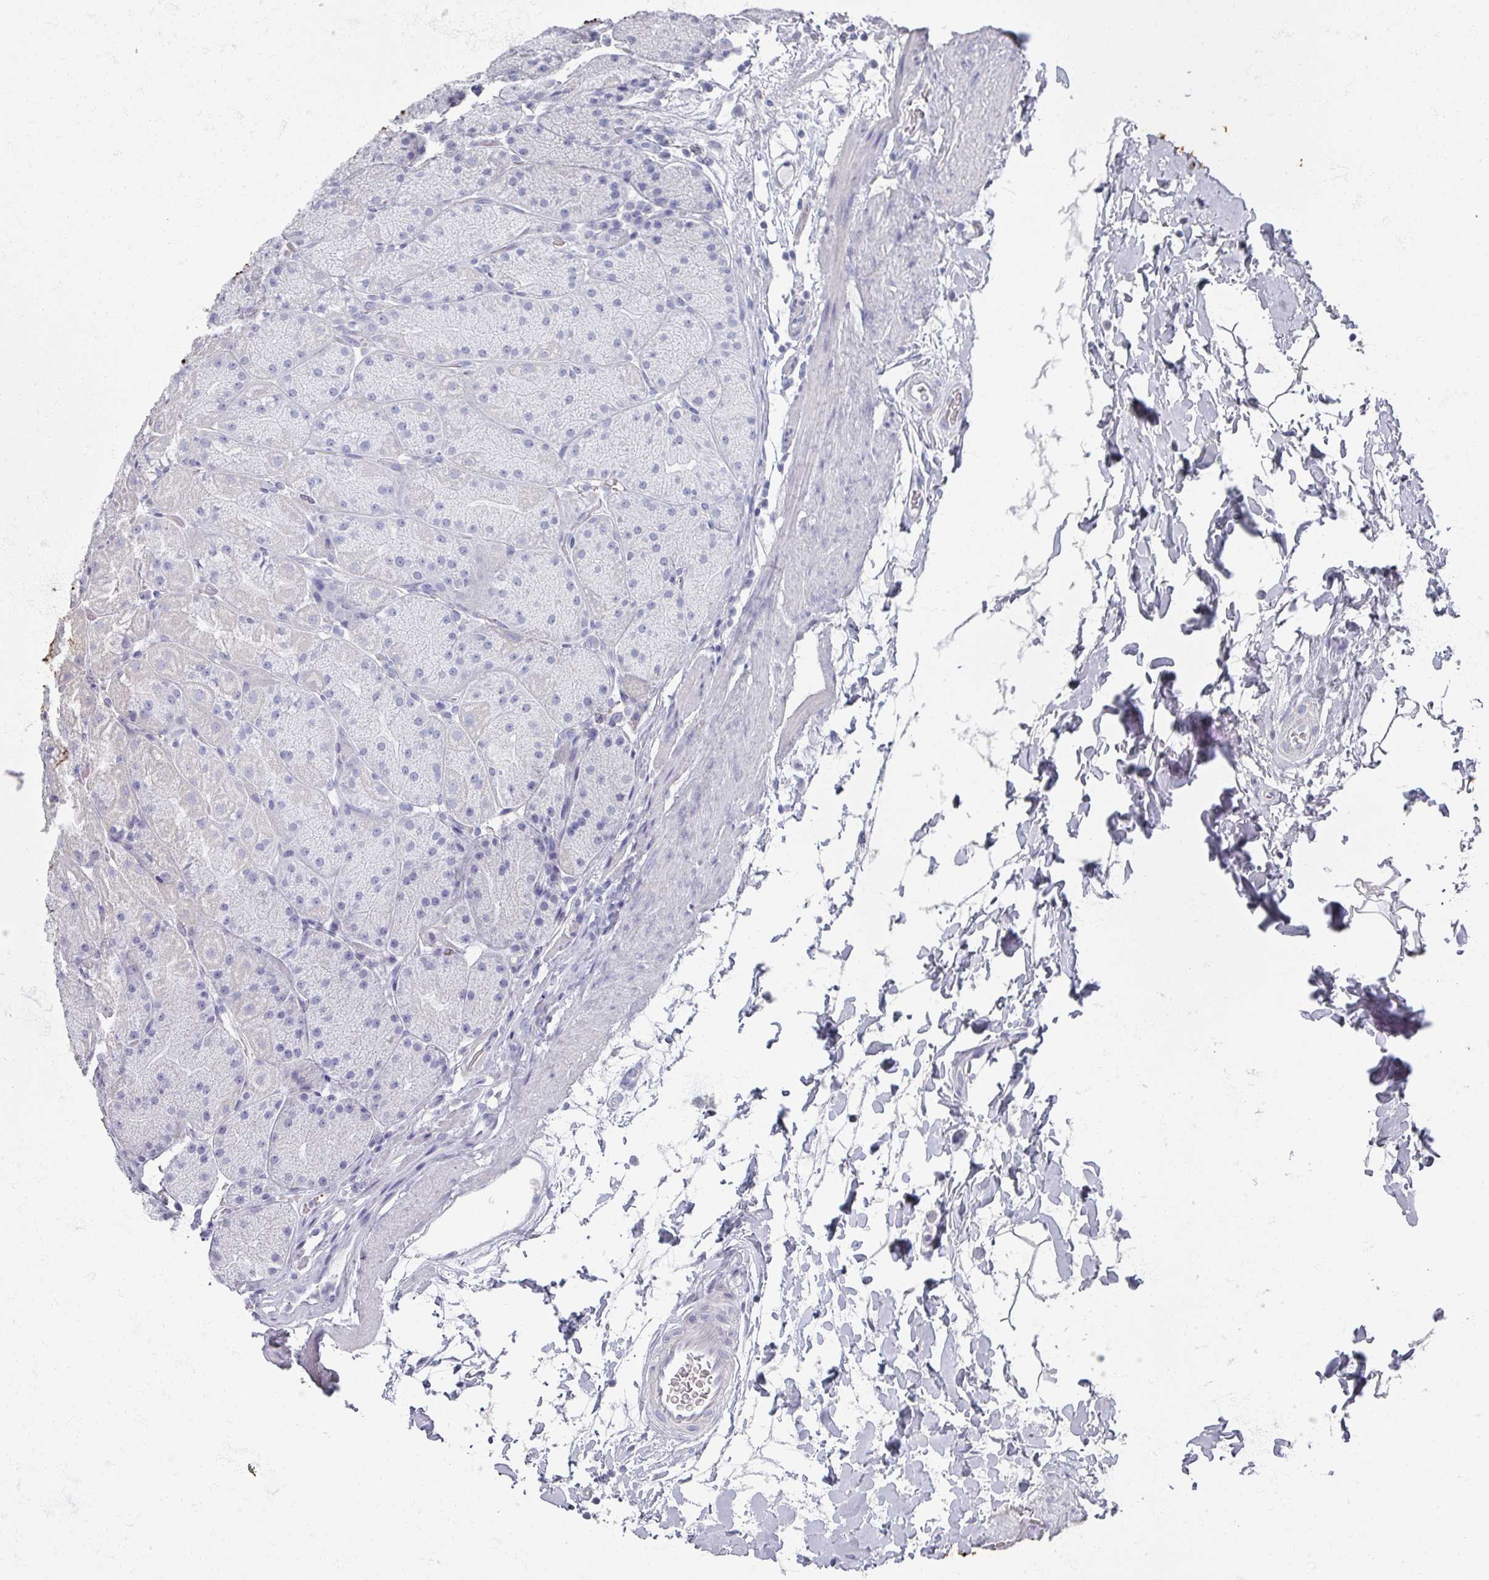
{"staining": {"intensity": "strong", "quantity": "<25%", "location": "cytoplasmic/membranous"}, "tissue": "stomach", "cell_type": "Glandular cells", "image_type": "normal", "snomed": [{"axis": "morphology", "description": "Normal tissue, NOS"}, {"axis": "topography", "description": "Stomach, upper"}, {"axis": "topography", "description": "Stomach, lower"}], "caption": "Protein expression by IHC reveals strong cytoplasmic/membranous expression in about <25% of glandular cells in unremarkable stomach. (DAB (3,3'-diaminobenzidine) IHC with brightfield microscopy, high magnification).", "gene": "OMG", "patient": {"sex": "male", "age": 67}}